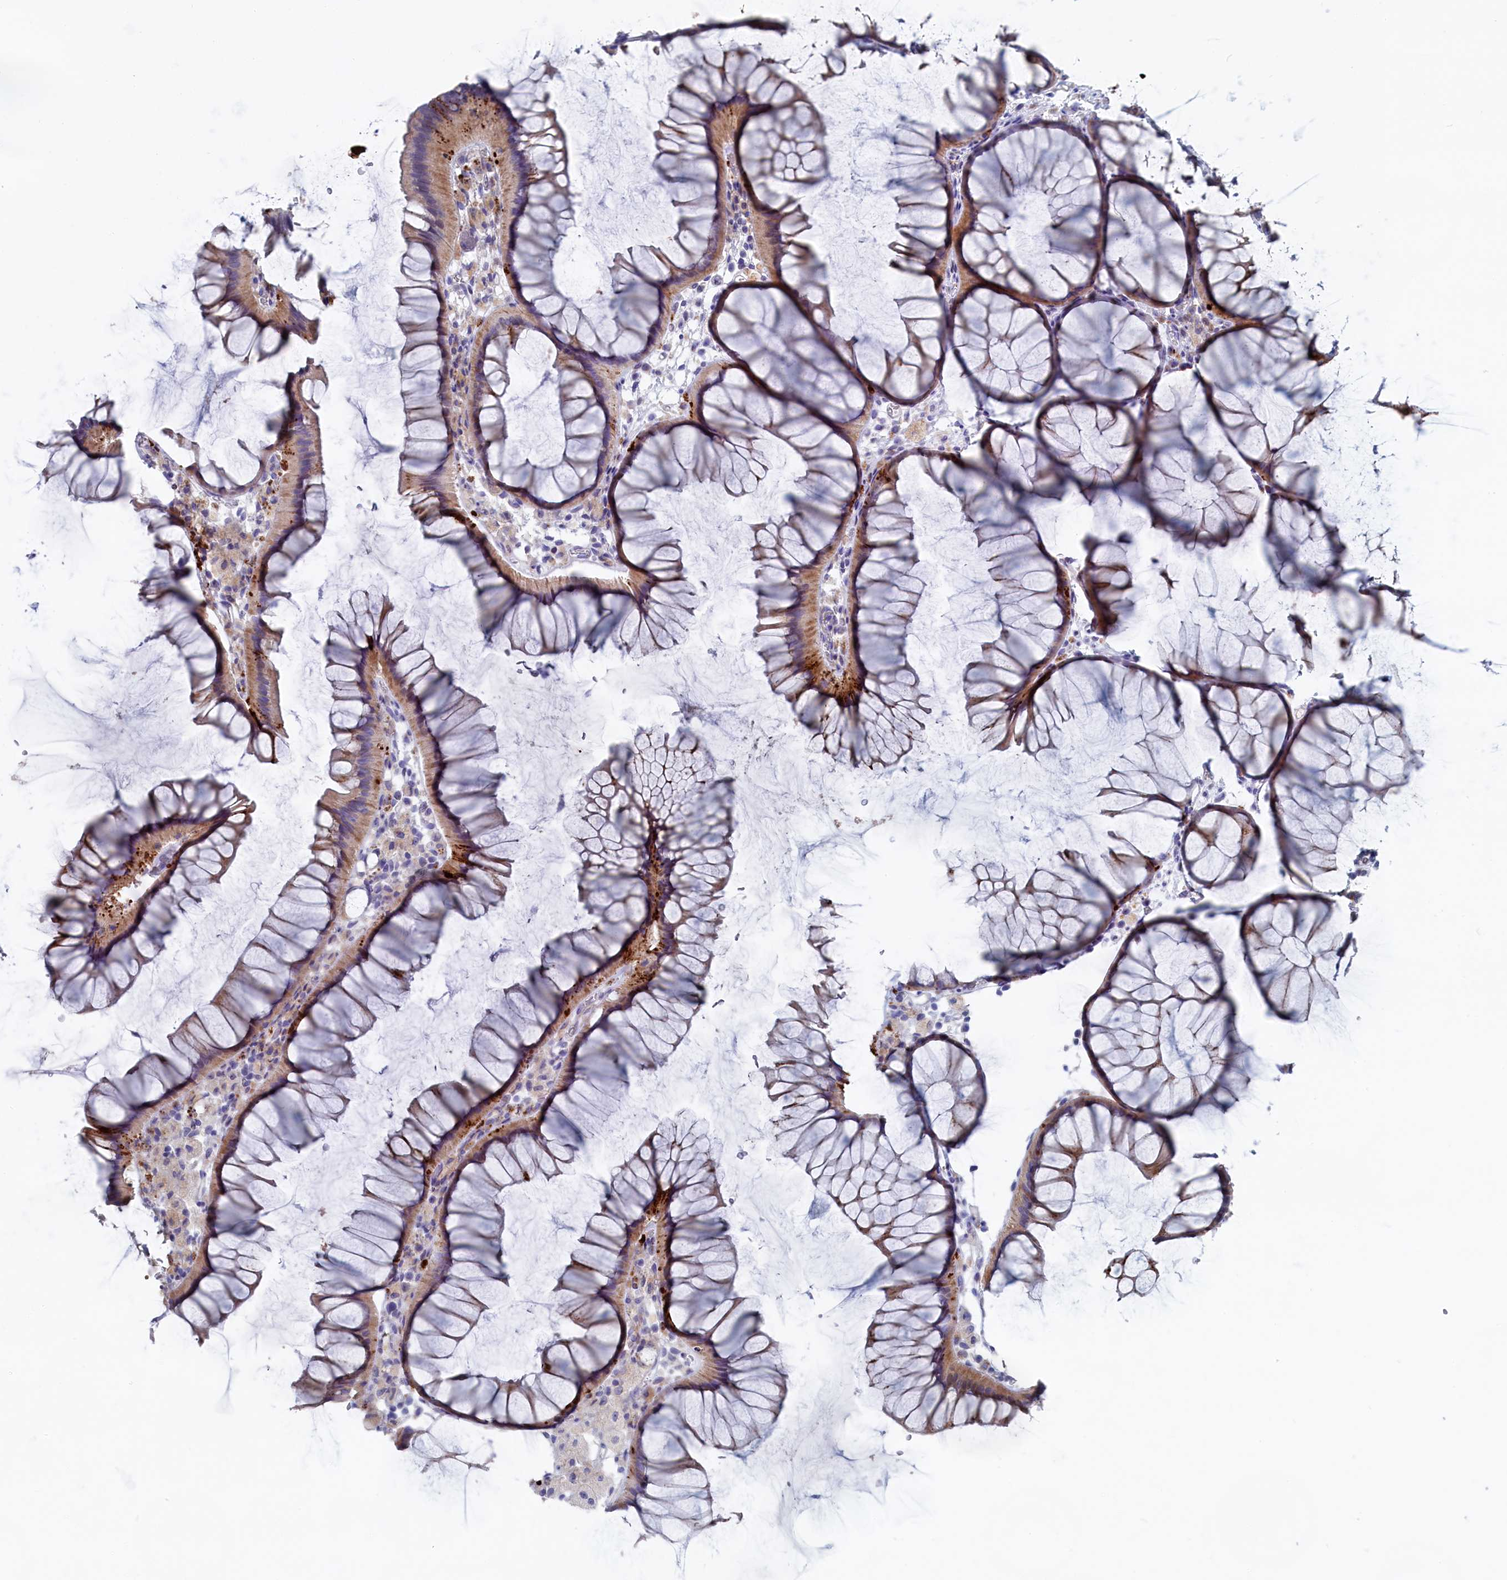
{"staining": {"intensity": "moderate", "quantity": ">75%", "location": "cytoplasmic/membranous"}, "tissue": "colon", "cell_type": "Glandular cells", "image_type": "normal", "snomed": [{"axis": "morphology", "description": "Normal tissue, NOS"}, {"axis": "topography", "description": "Colon"}], "caption": "Colon stained with immunohistochemistry exhibits moderate cytoplasmic/membranous positivity in approximately >75% of glandular cells. Using DAB (3,3'-diaminobenzidine) (brown) and hematoxylin (blue) stains, captured at high magnification using brightfield microscopy.", "gene": "NUDT7", "patient": {"sex": "female", "age": 82}}